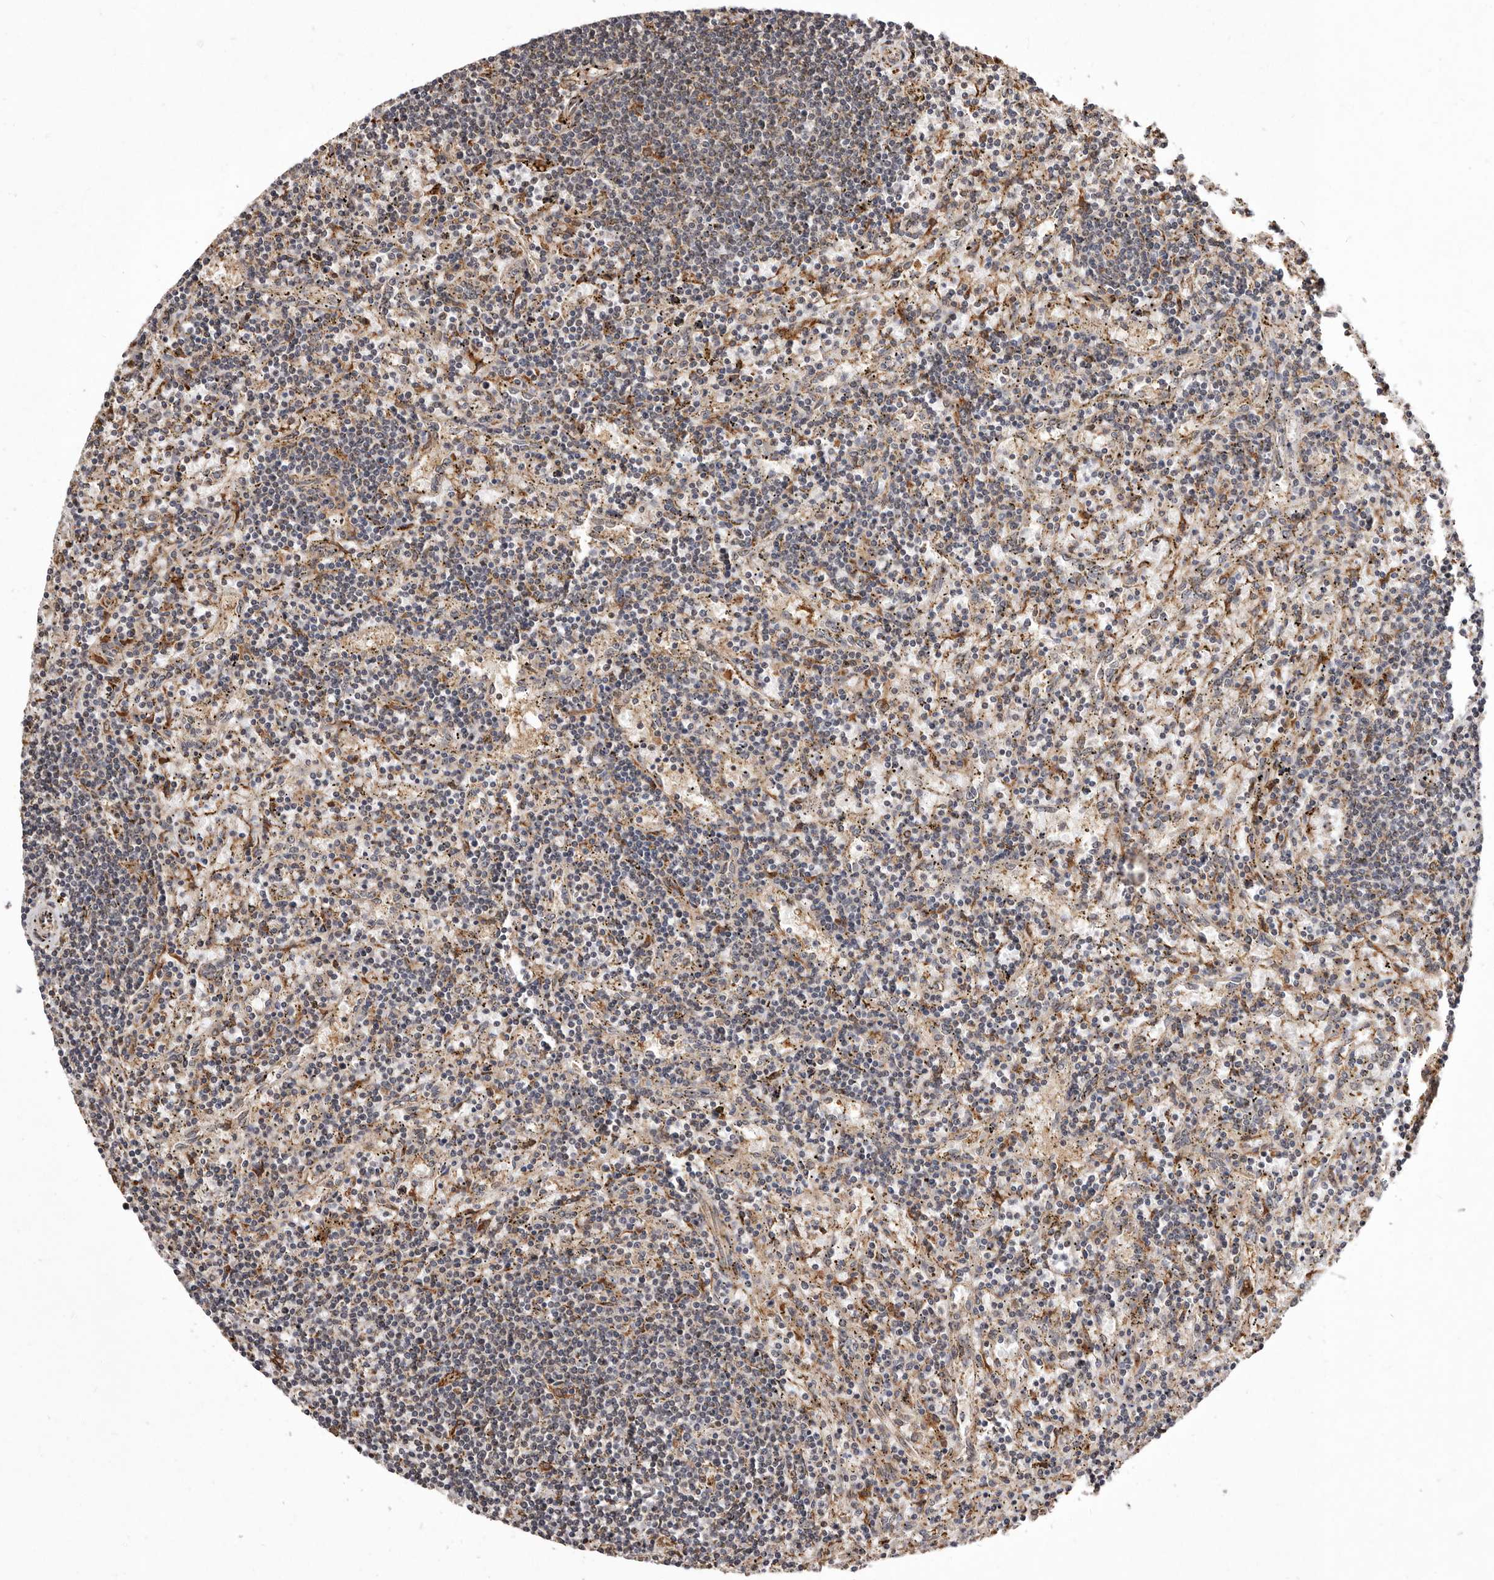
{"staining": {"intensity": "negative", "quantity": "none", "location": "none"}, "tissue": "lymphoma", "cell_type": "Tumor cells", "image_type": "cancer", "snomed": [{"axis": "morphology", "description": "Malignant lymphoma, non-Hodgkin's type, Low grade"}, {"axis": "topography", "description": "Spleen"}], "caption": "Immunohistochemistry (IHC) image of neoplastic tissue: malignant lymphoma, non-Hodgkin's type (low-grade) stained with DAB demonstrates no significant protein positivity in tumor cells.", "gene": "RRM2B", "patient": {"sex": "male", "age": 76}}